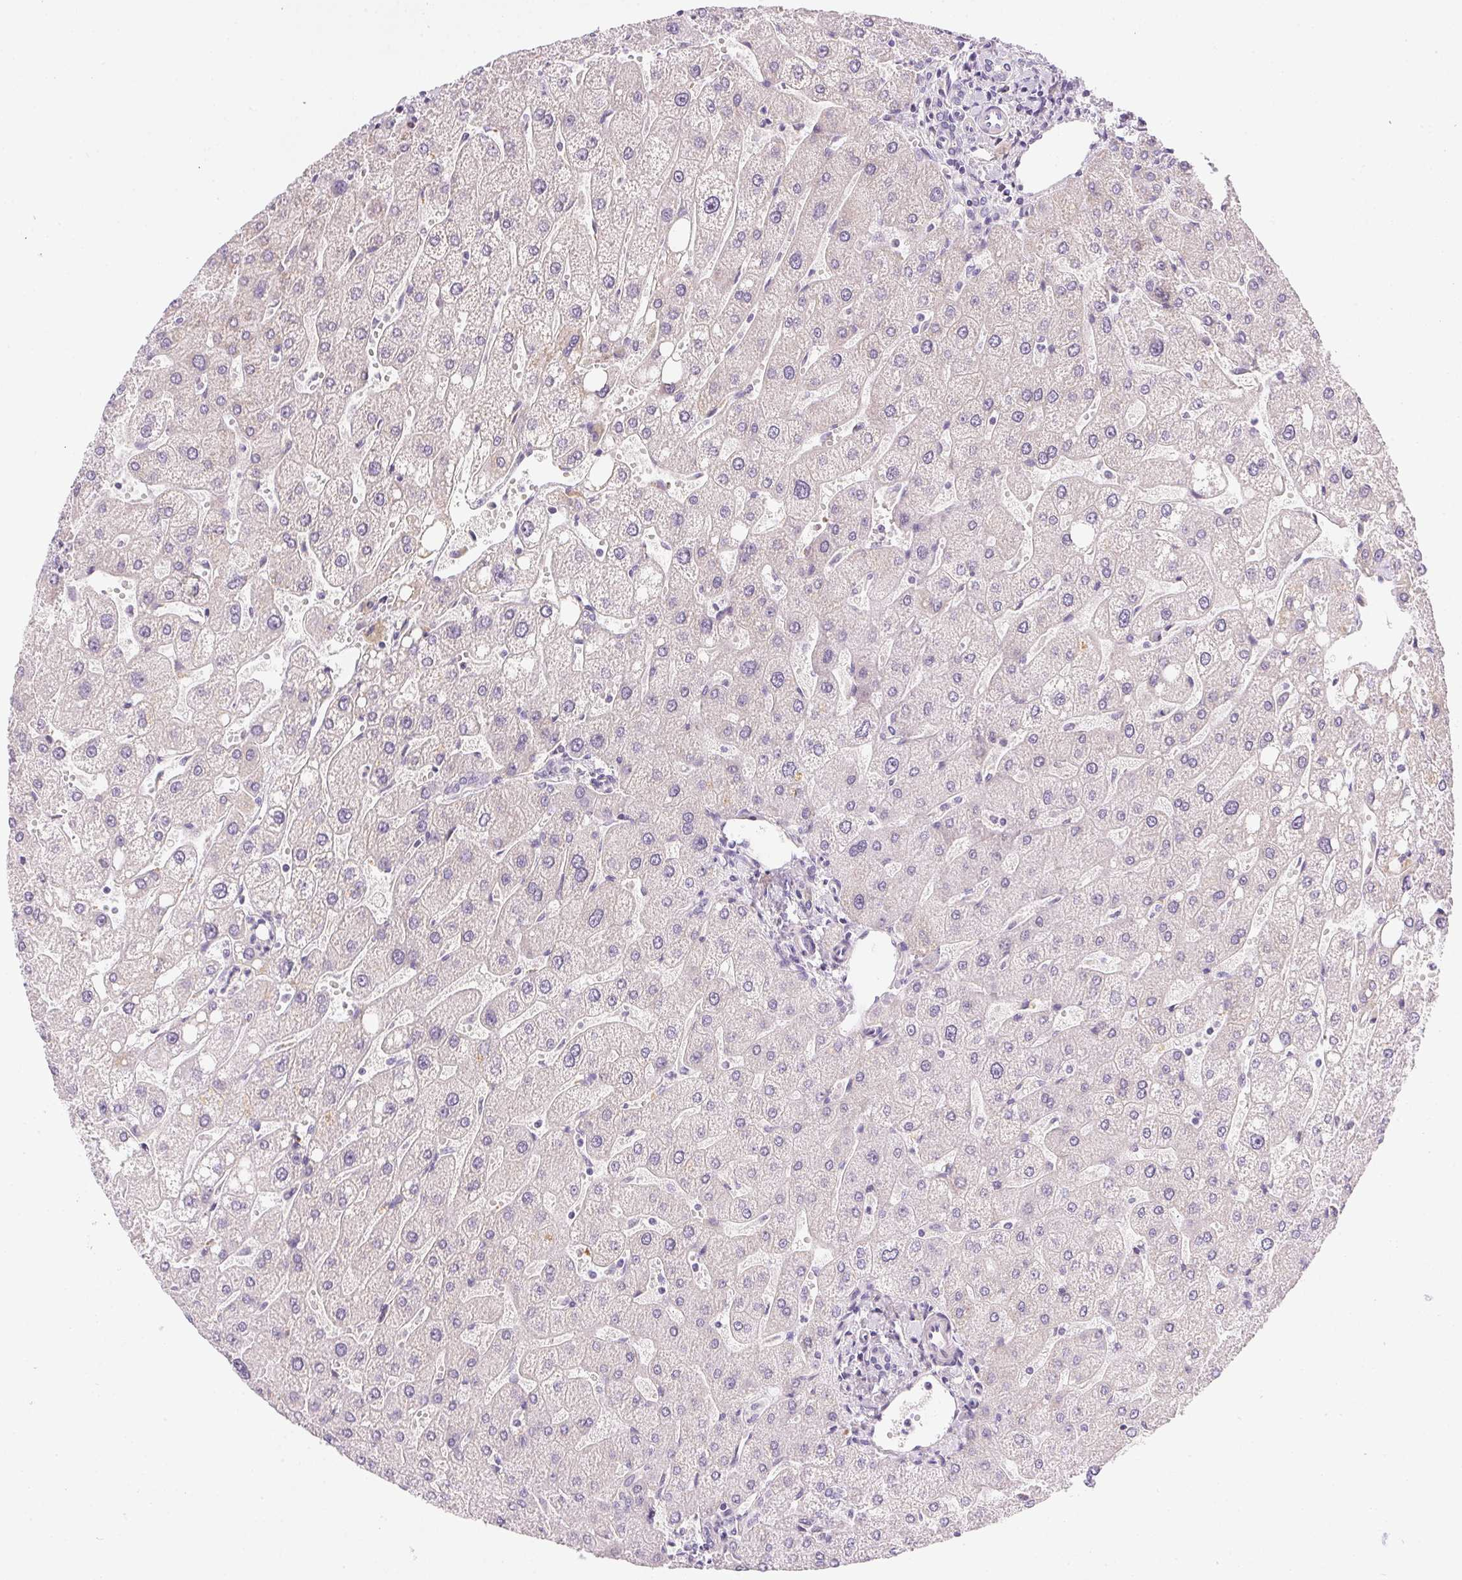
{"staining": {"intensity": "negative", "quantity": "none", "location": "none"}, "tissue": "liver", "cell_type": "Cholangiocytes", "image_type": "normal", "snomed": [{"axis": "morphology", "description": "Normal tissue, NOS"}, {"axis": "topography", "description": "Liver"}], "caption": "This is an immunohistochemistry photomicrograph of unremarkable human liver. There is no expression in cholangiocytes.", "gene": "GSDMC", "patient": {"sex": "male", "age": 67}}